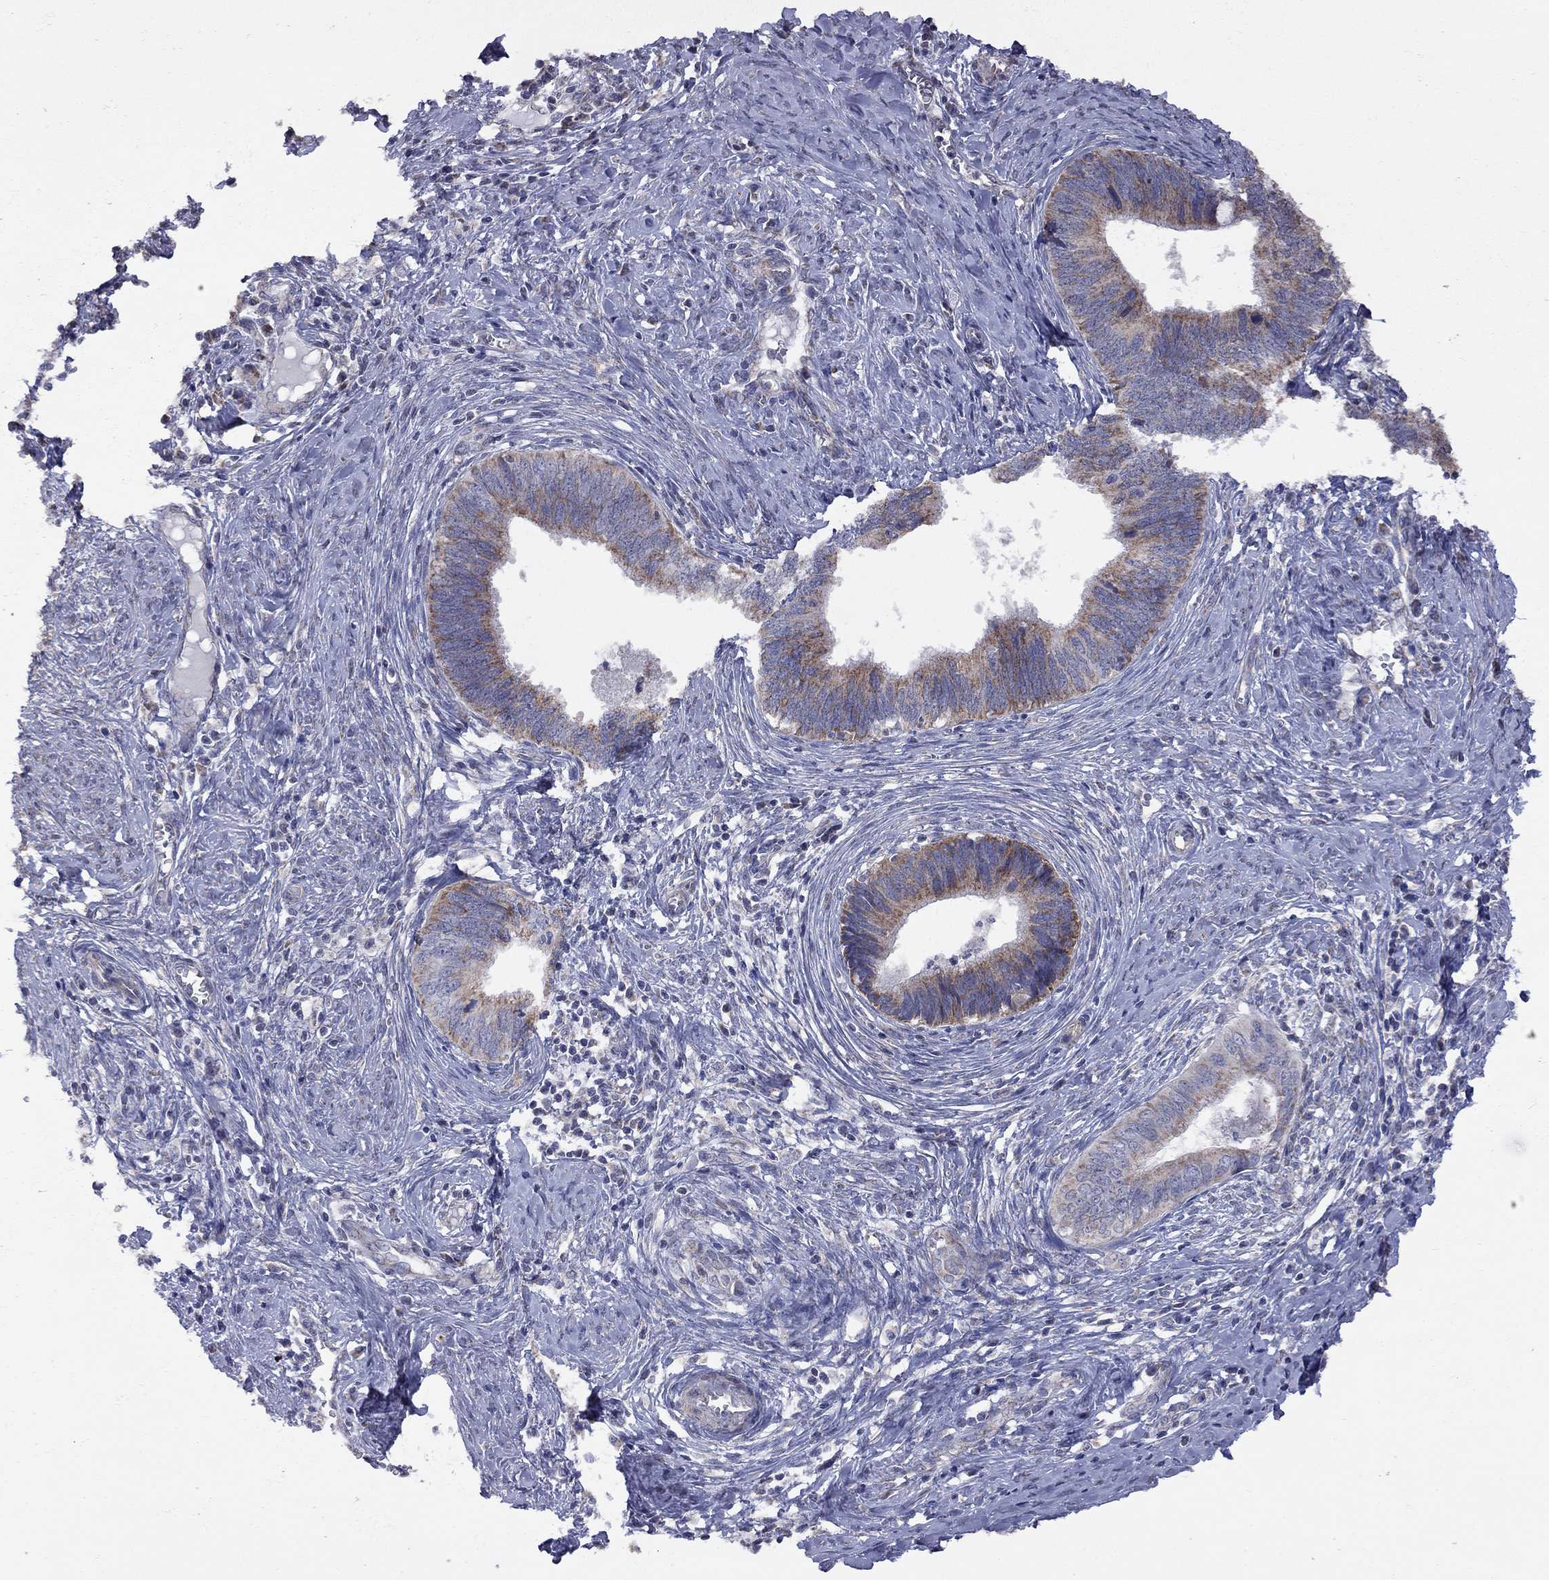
{"staining": {"intensity": "strong", "quantity": "<25%", "location": "cytoplasmic/membranous"}, "tissue": "cervical cancer", "cell_type": "Tumor cells", "image_type": "cancer", "snomed": [{"axis": "morphology", "description": "Adenocarcinoma, NOS"}, {"axis": "topography", "description": "Cervix"}], "caption": "A high-resolution image shows immunohistochemistry (IHC) staining of cervical cancer (adenocarcinoma), which reveals strong cytoplasmic/membranous expression in about <25% of tumor cells.", "gene": "NDUFB1", "patient": {"sex": "female", "age": 42}}